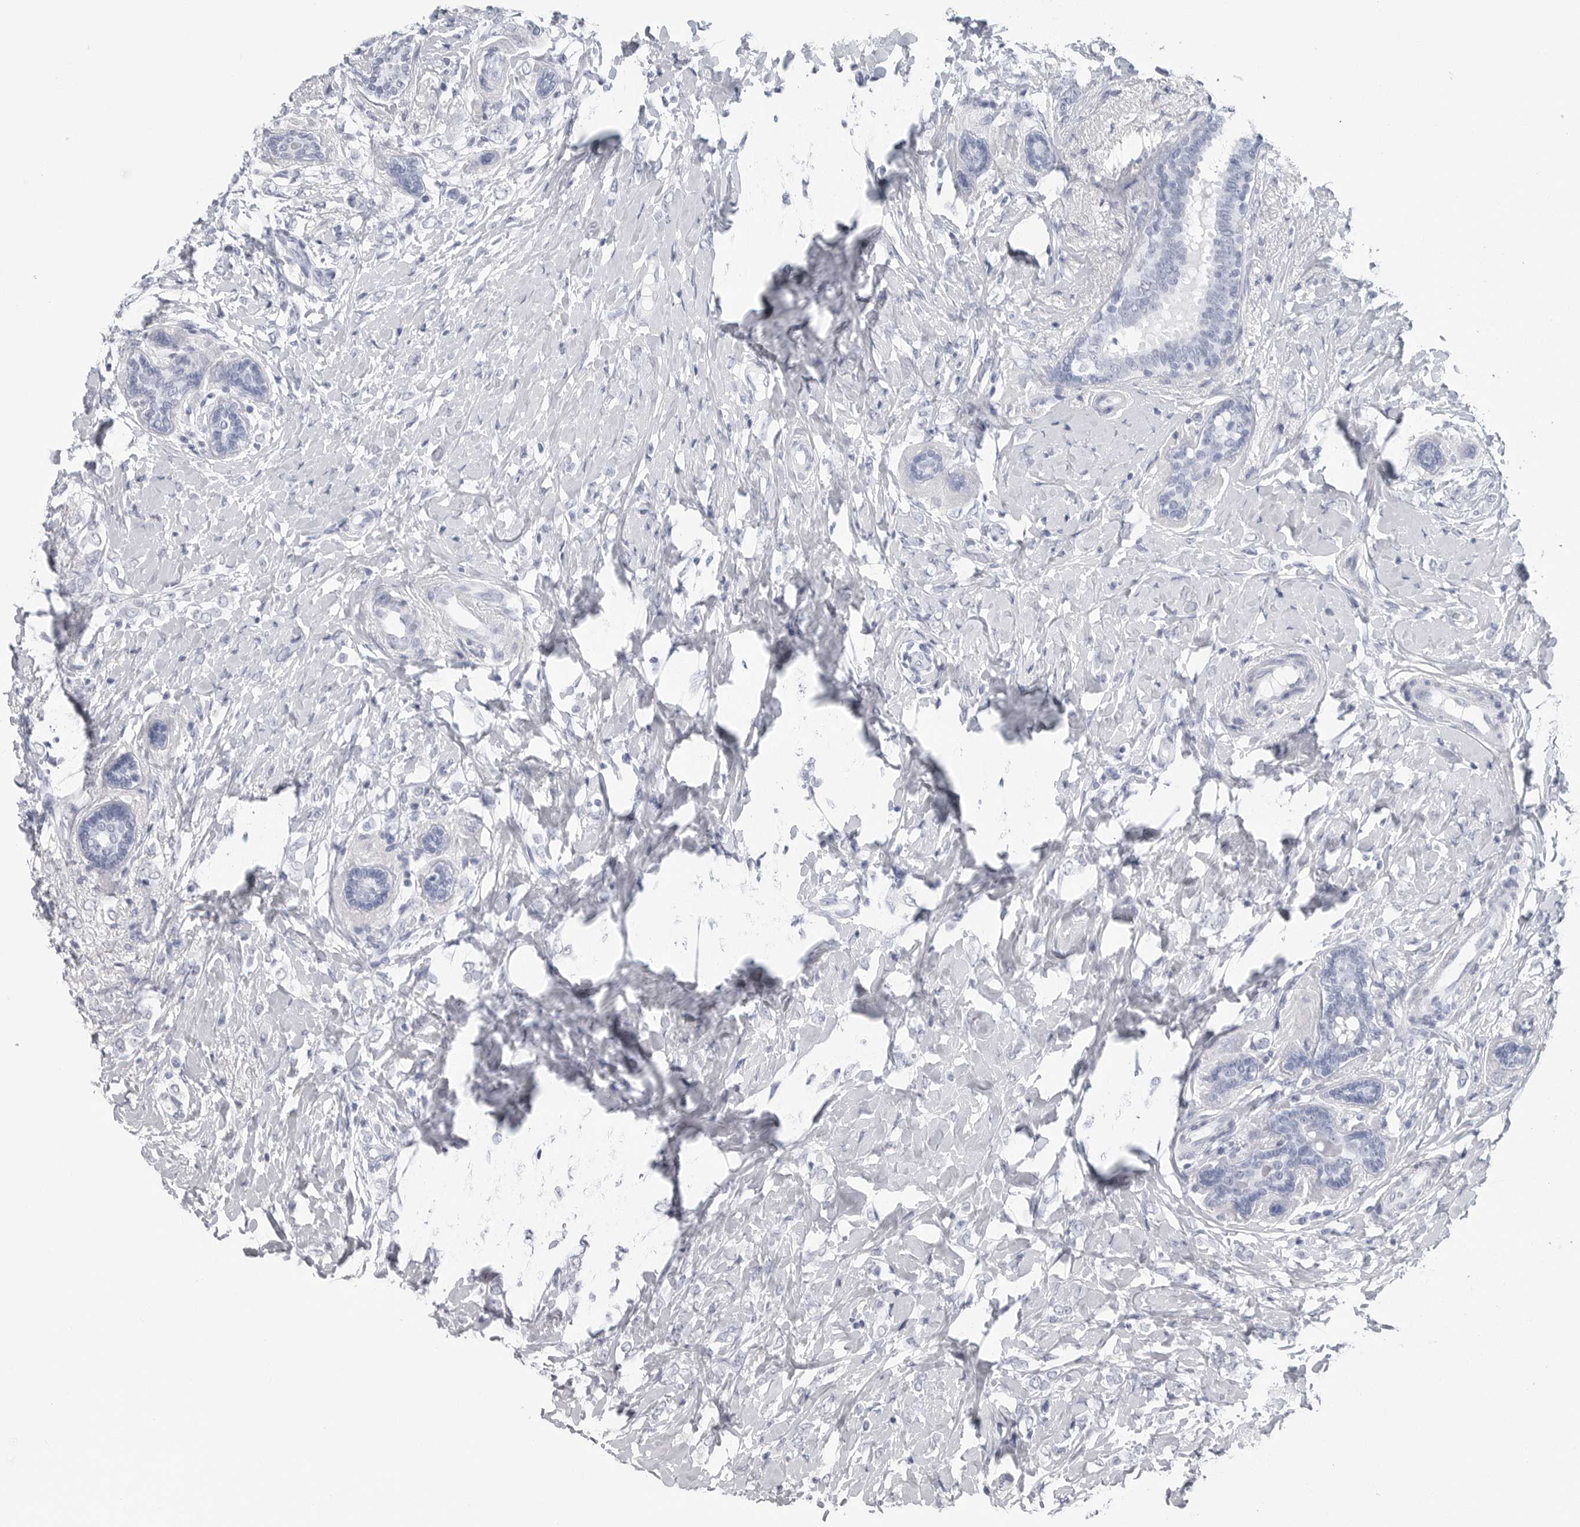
{"staining": {"intensity": "negative", "quantity": "none", "location": "none"}, "tissue": "breast cancer", "cell_type": "Tumor cells", "image_type": "cancer", "snomed": [{"axis": "morphology", "description": "Normal tissue, NOS"}, {"axis": "morphology", "description": "Lobular carcinoma"}, {"axis": "topography", "description": "Breast"}], "caption": "High magnification brightfield microscopy of breast cancer stained with DAB (3,3'-diaminobenzidine) (brown) and counterstained with hematoxylin (blue): tumor cells show no significant expression.", "gene": "CSH1", "patient": {"sex": "female", "age": 47}}